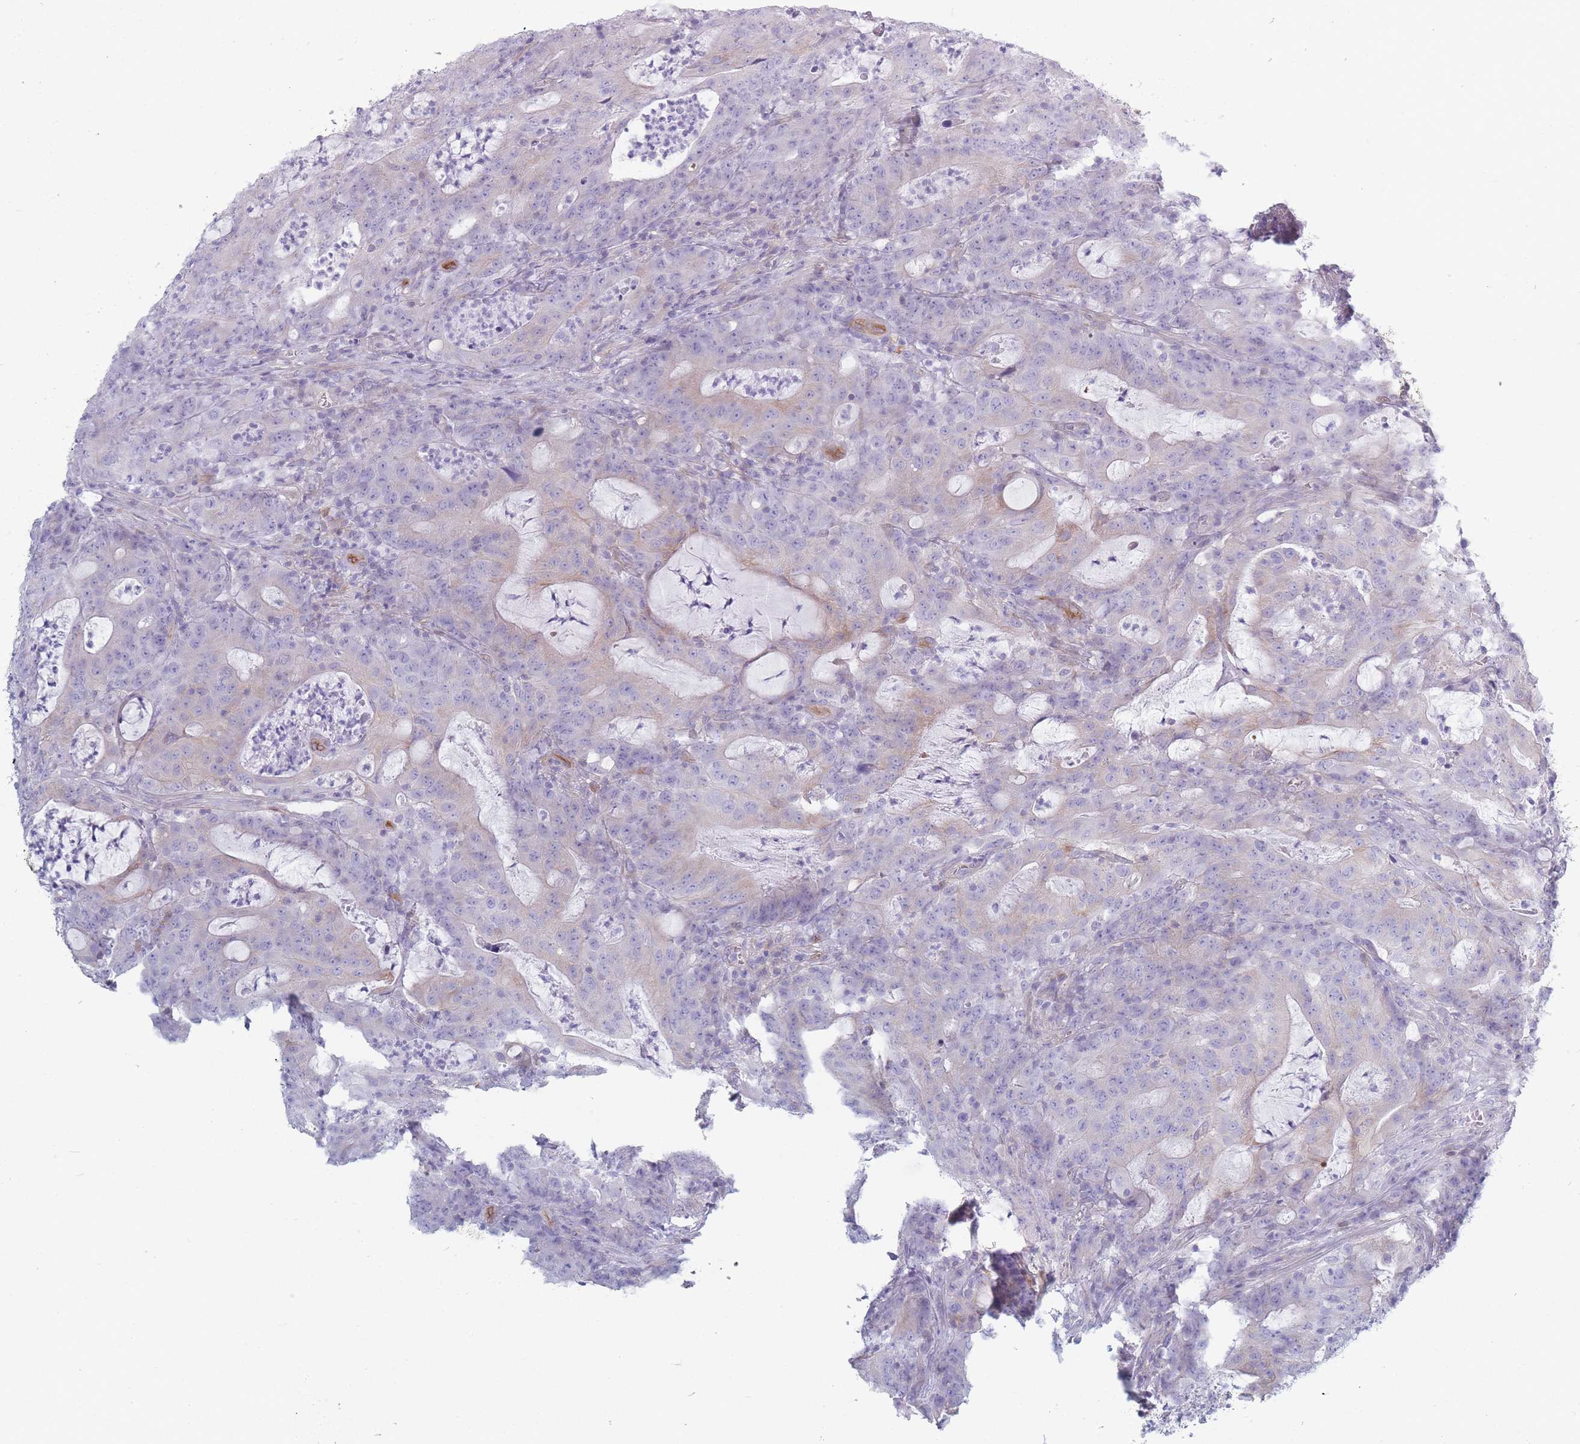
{"staining": {"intensity": "moderate", "quantity": "<25%", "location": "cytoplasmic/membranous"}, "tissue": "colorectal cancer", "cell_type": "Tumor cells", "image_type": "cancer", "snomed": [{"axis": "morphology", "description": "Adenocarcinoma, NOS"}, {"axis": "topography", "description": "Colon"}], "caption": "A histopathology image of colorectal cancer stained for a protein demonstrates moderate cytoplasmic/membranous brown staining in tumor cells. The protein of interest is stained brown, and the nuclei are stained in blue (DAB (3,3'-diaminobenzidine) IHC with brightfield microscopy, high magnification).", "gene": "PLPP1", "patient": {"sex": "male", "age": 83}}